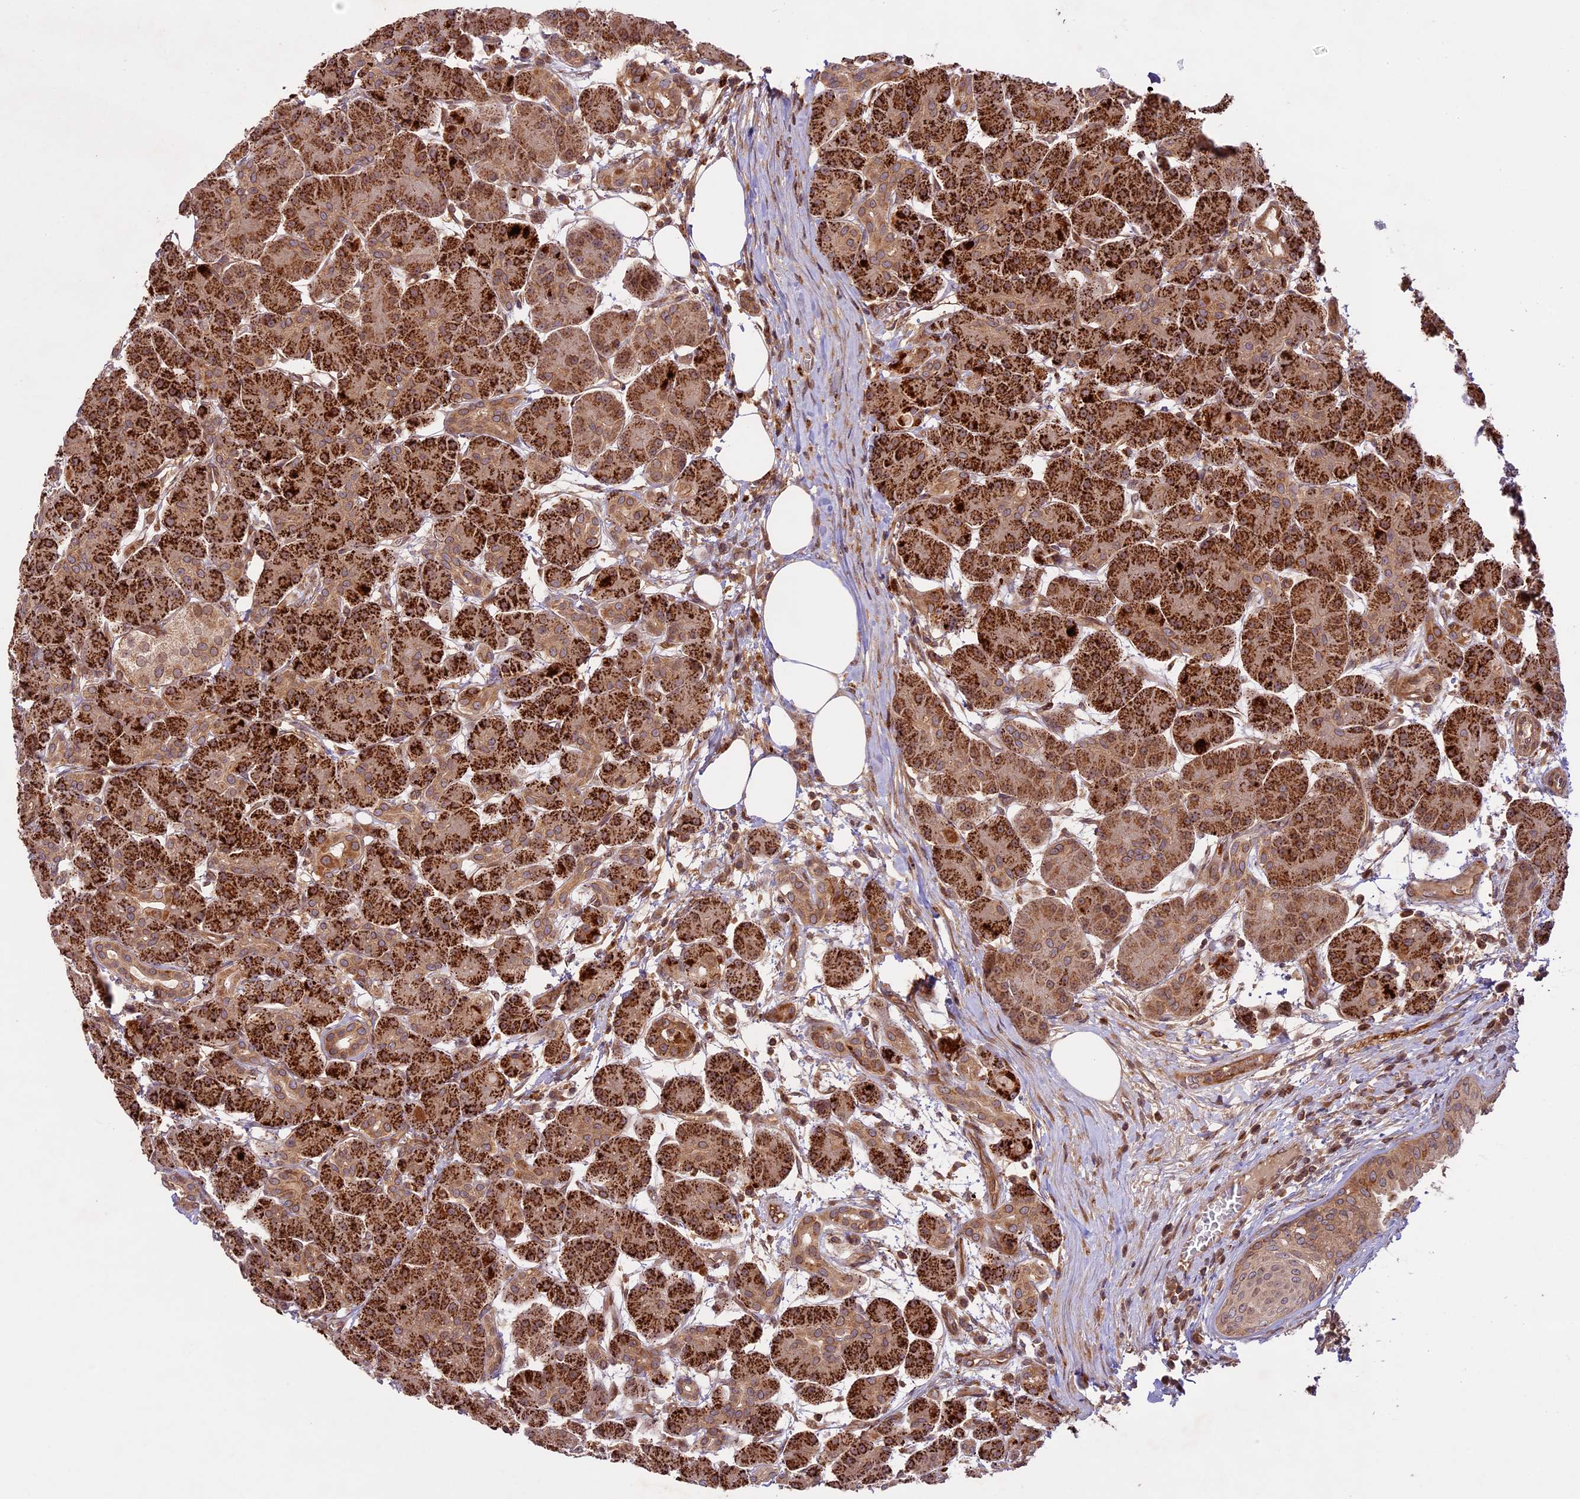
{"staining": {"intensity": "strong", "quantity": ">75%", "location": "cytoplasmic/membranous"}, "tissue": "pancreas", "cell_type": "Exocrine glandular cells", "image_type": "normal", "snomed": [{"axis": "morphology", "description": "Normal tissue, NOS"}, {"axis": "topography", "description": "Pancreas"}], "caption": "Protein staining of benign pancreas demonstrates strong cytoplasmic/membranous staining in approximately >75% of exocrine glandular cells. (brown staining indicates protein expression, while blue staining denotes nuclei).", "gene": "DGKH", "patient": {"sex": "male", "age": 63}}